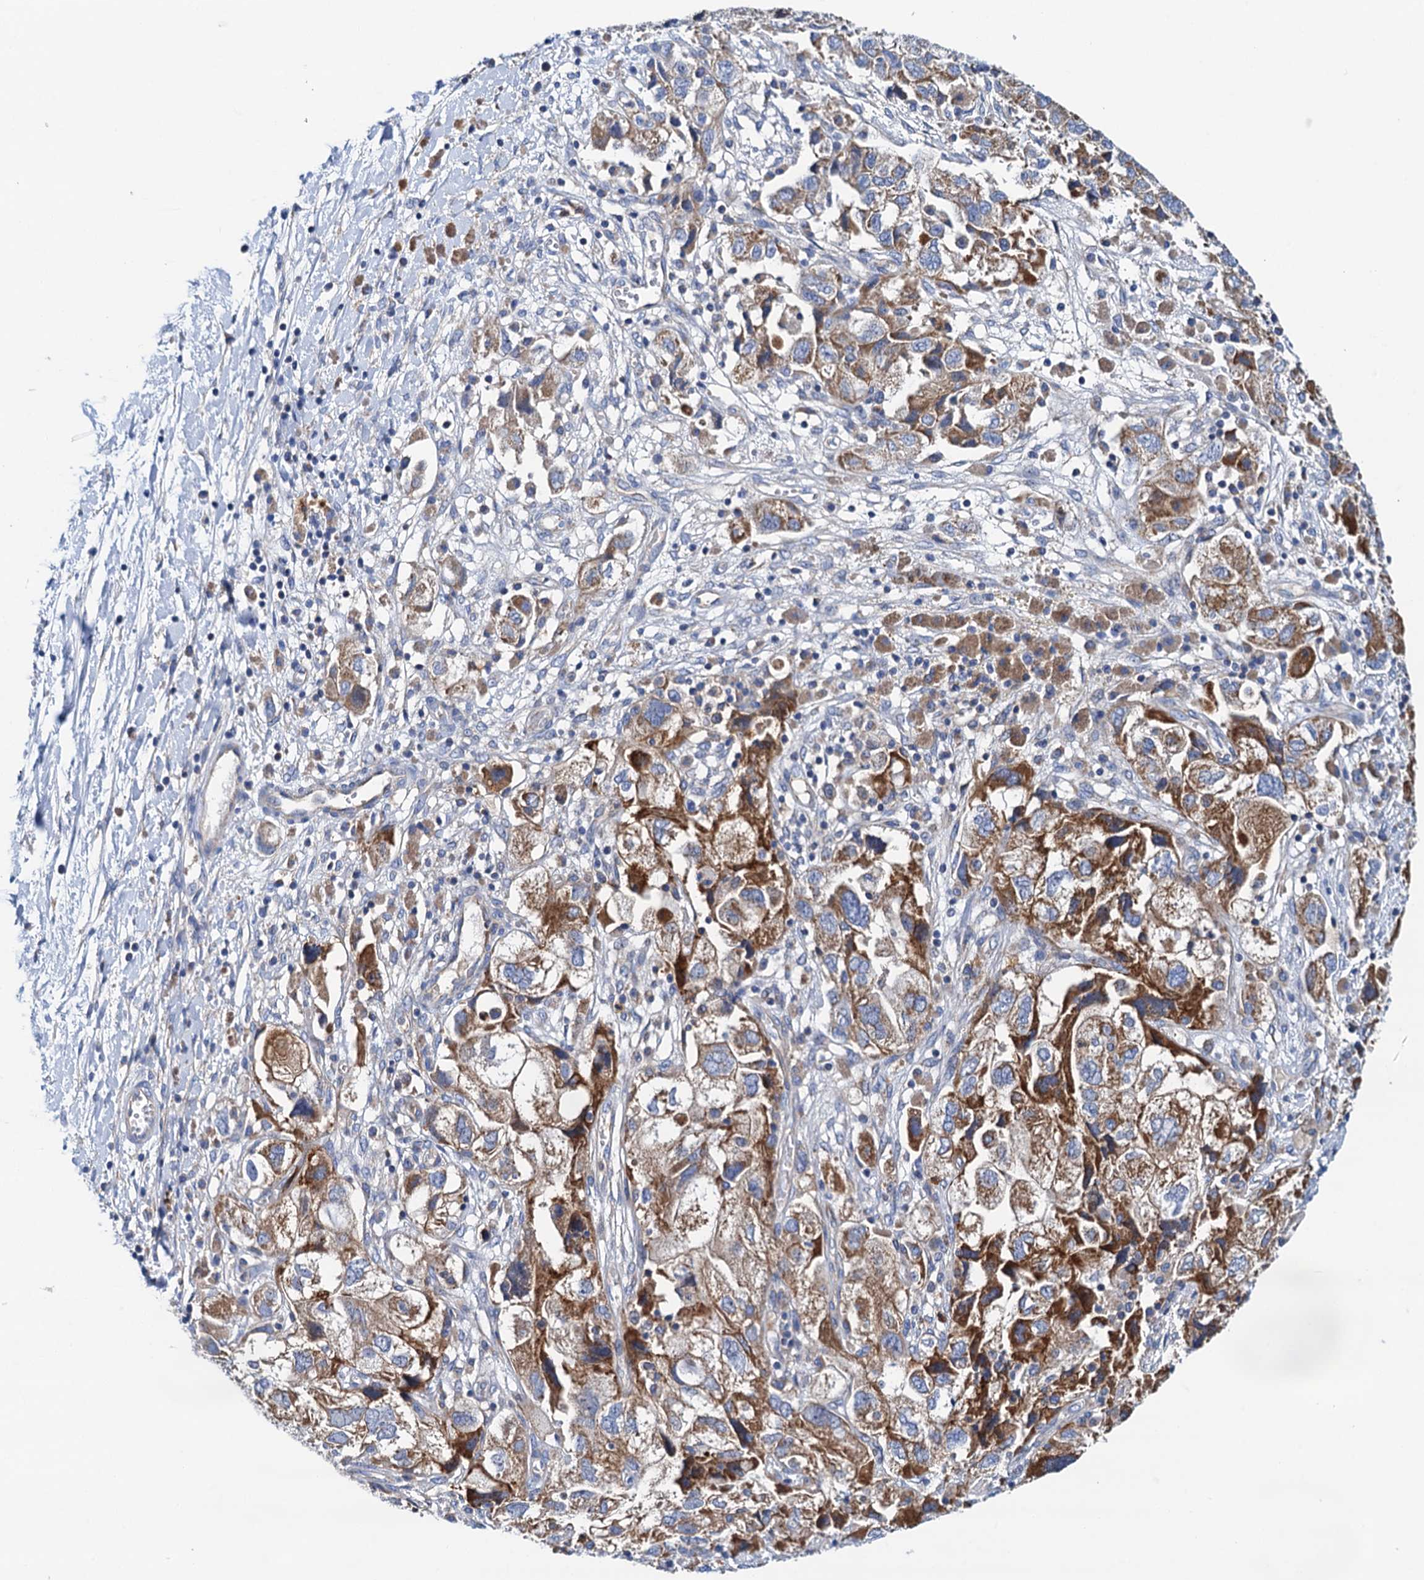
{"staining": {"intensity": "moderate", "quantity": ">75%", "location": "cytoplasmic/membranous"}, "tissue": "ovarian cancer", "cell_type": "Tumor cells", "image_type": "cancer", "snomed": [{"axis": "morphology", "description": "Carcinoma, NOS"}, {"axis": "morphology", "description": "Cystadenocarcinoma, serous, NOS"}, {"axis": "topography", "description": "Ovary"}], "caption": "A photomicrograph of human ovarian cancer stained for a protein displays moderate cytoplasmic/membranous brown staining in tumor cells.", "gene": "RASSF9", "patient": {"sex": "female", "age": 69}}